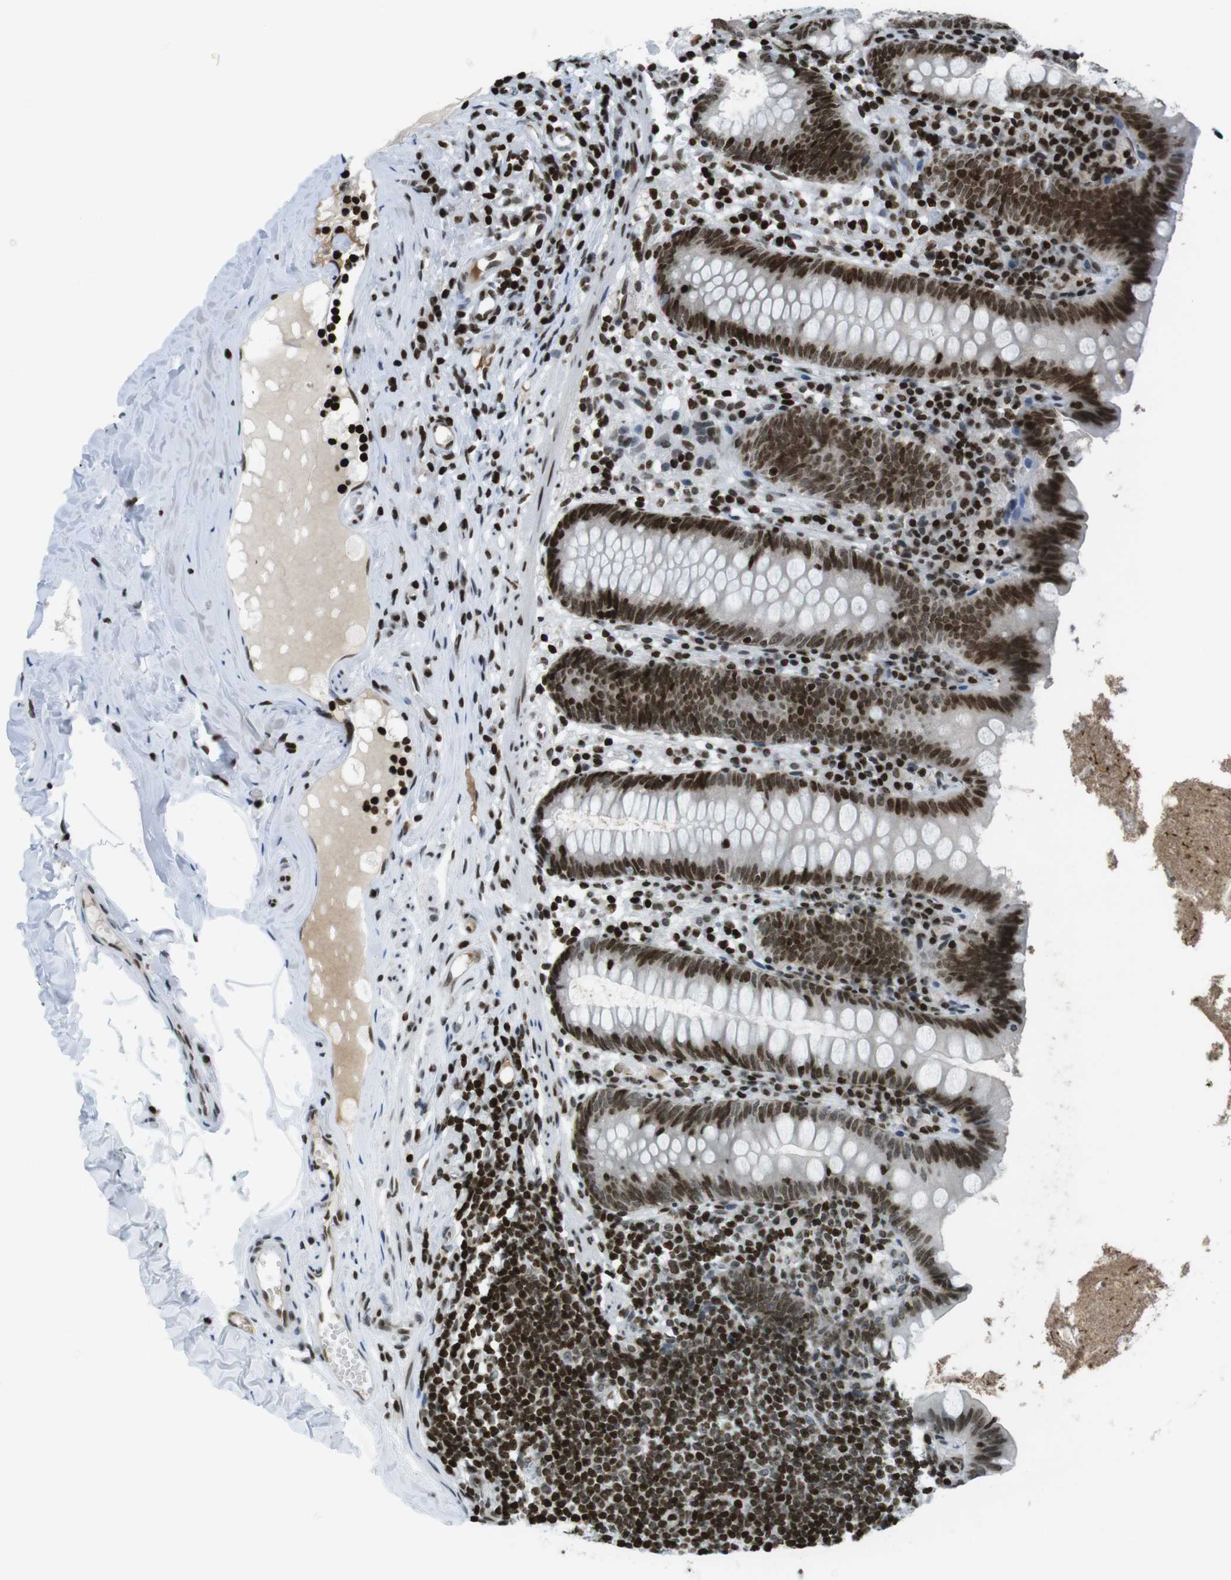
{"staining": {"intensity": "strong", "quantity": ">75%", "location": "nuclear"}, "tissue": "appendix", "cell_type": "Glandular cells", "image_type": "normal", "snomed": [{"axis": "morphology", "description": "Normal tissue, NOS"}, {"axis": "topography", "description": "Appendix"}], "caption": "Immunohistochemistry image of unremarkable appendix stained for a protein (brown), which demonstrates high levels of strong nuclear positivity in about >75% of glandular cells.", "gene": "H2AC8", "patient": {"sex": "male", "age": 52}}